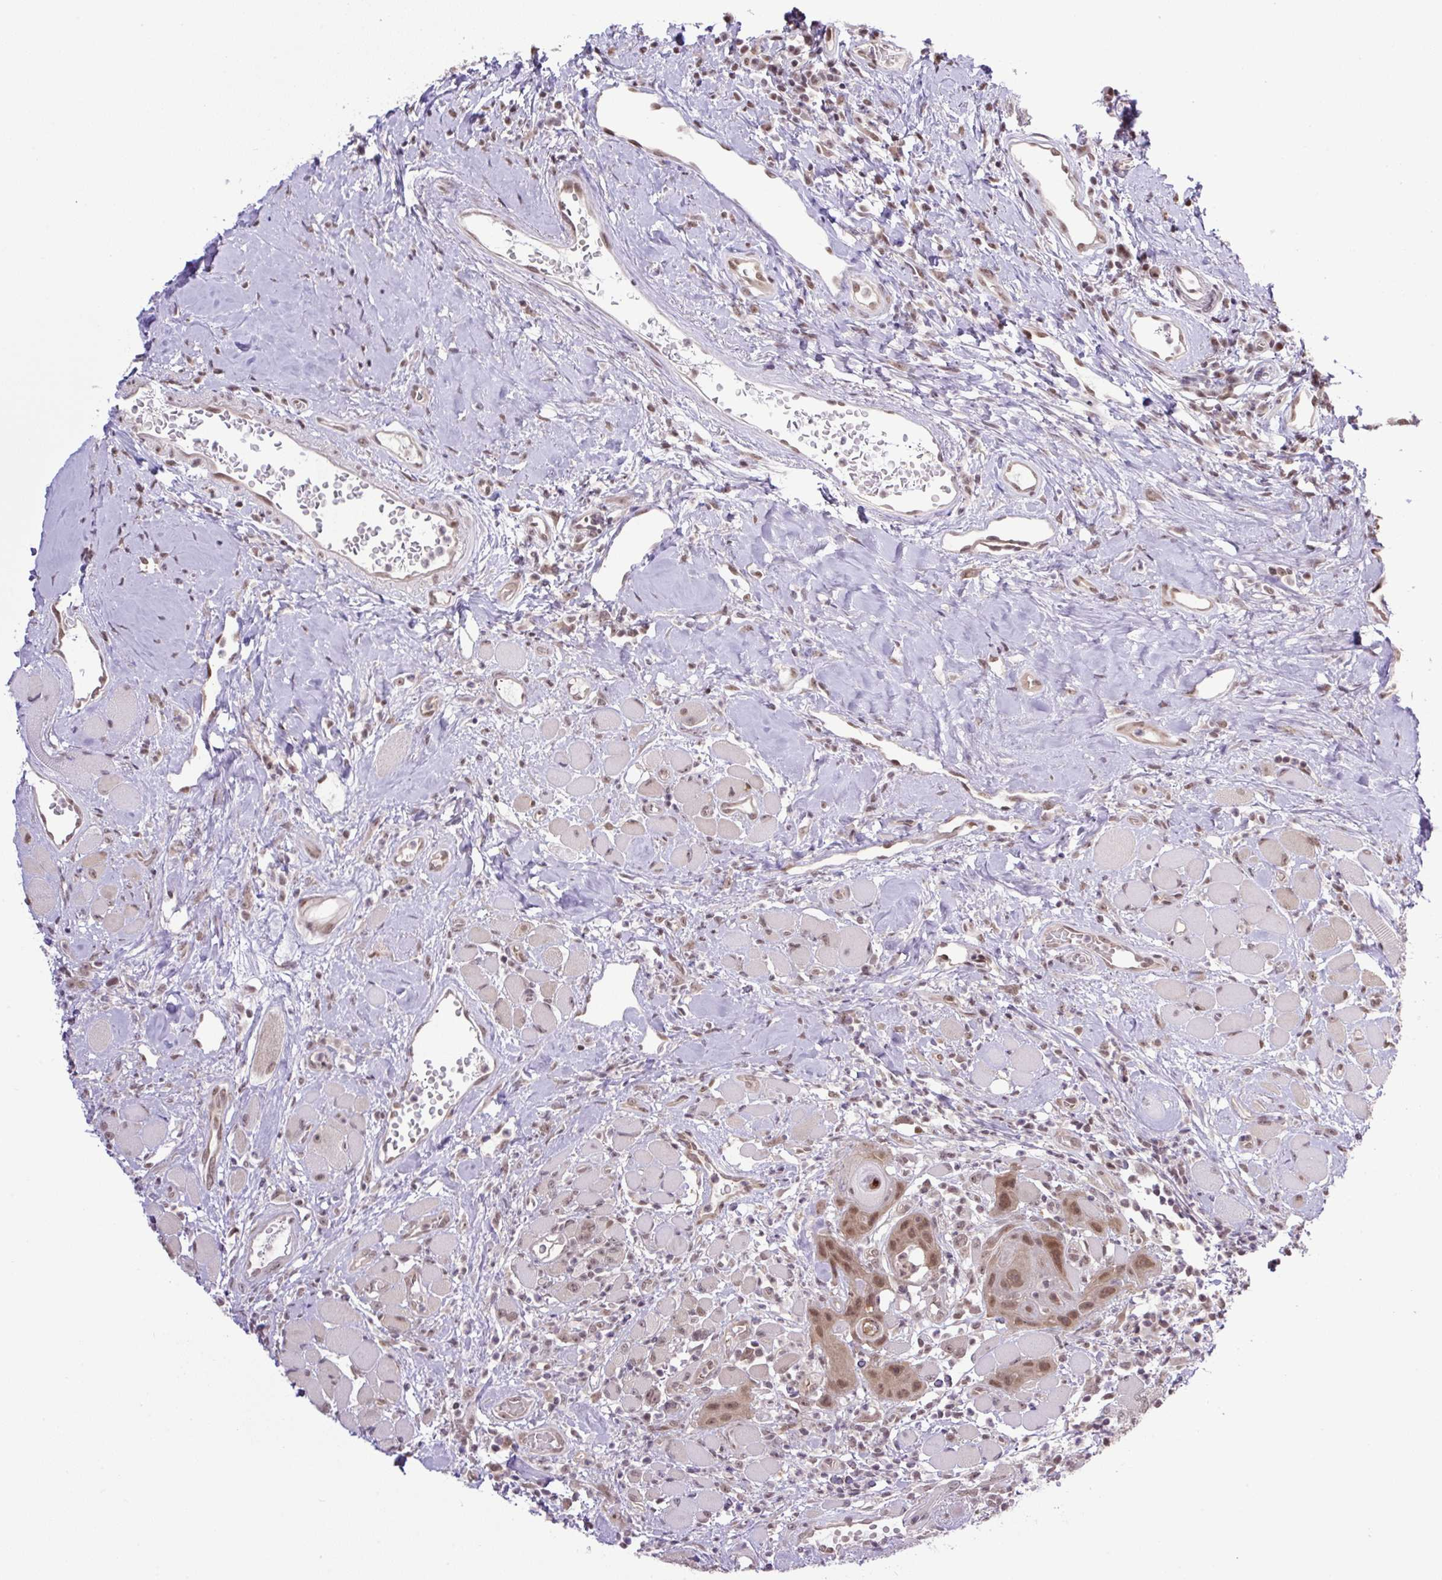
{"staining": {"intensity": "moderate", "quantity": ">75%", "location": "nuclear"}, "tissue": "head and neck cancer", "cell_type": "Tumor cells", "image_type": "cancer", "snomed": [{"axis": "morphology", "description": "Squamous cell carcinoma, NOS"}, {"axis": "topography", "description": "Head-Neck"}], "caption": "Moderate nuclear expression is identified in about >75% of tumor cells in head and neck cancer (squamous cell carcinoma).", "gene": "SGTA", "patient": {"sex": "female", "age": 59}}